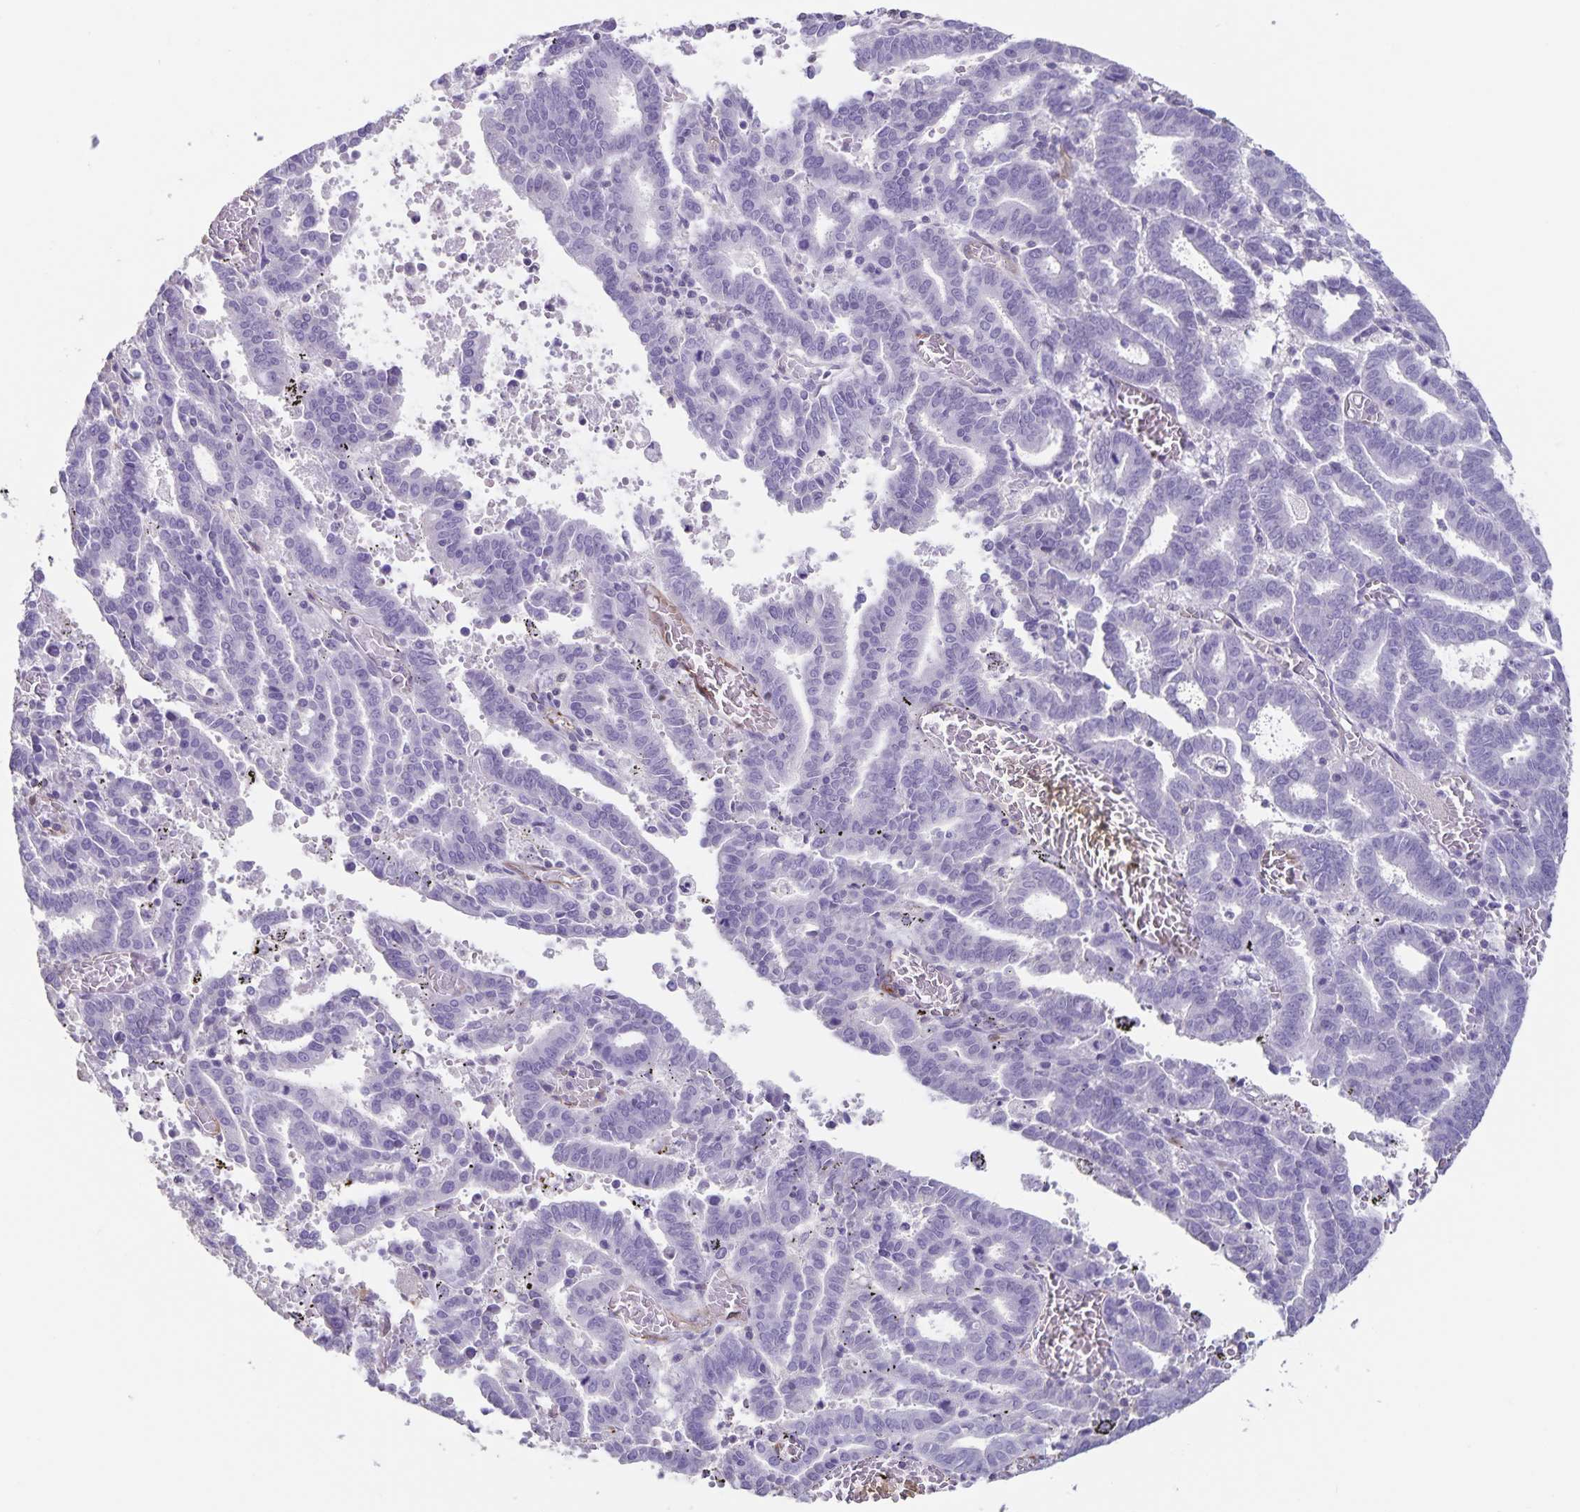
{"staining": {"intensity": "negative", "quantity": "none", "location": "none"}, "tissue": "endometrial cancer", "cell_type": "Tumor cells", "image_type": "cancer", "snomed": [{"axis": "morphology", "description": "Adenocarcinoma, NOS"}, {"axis": "topography", "description": "Uterus"}], "caption": "A histopathology image of endometrial adenocarcinoma stained for a protein displays no brown staining in tumor cells. (DAB IHC, high magnification).", "gene": "SYNM", "patient": {"sex": "female", "age": 83}}